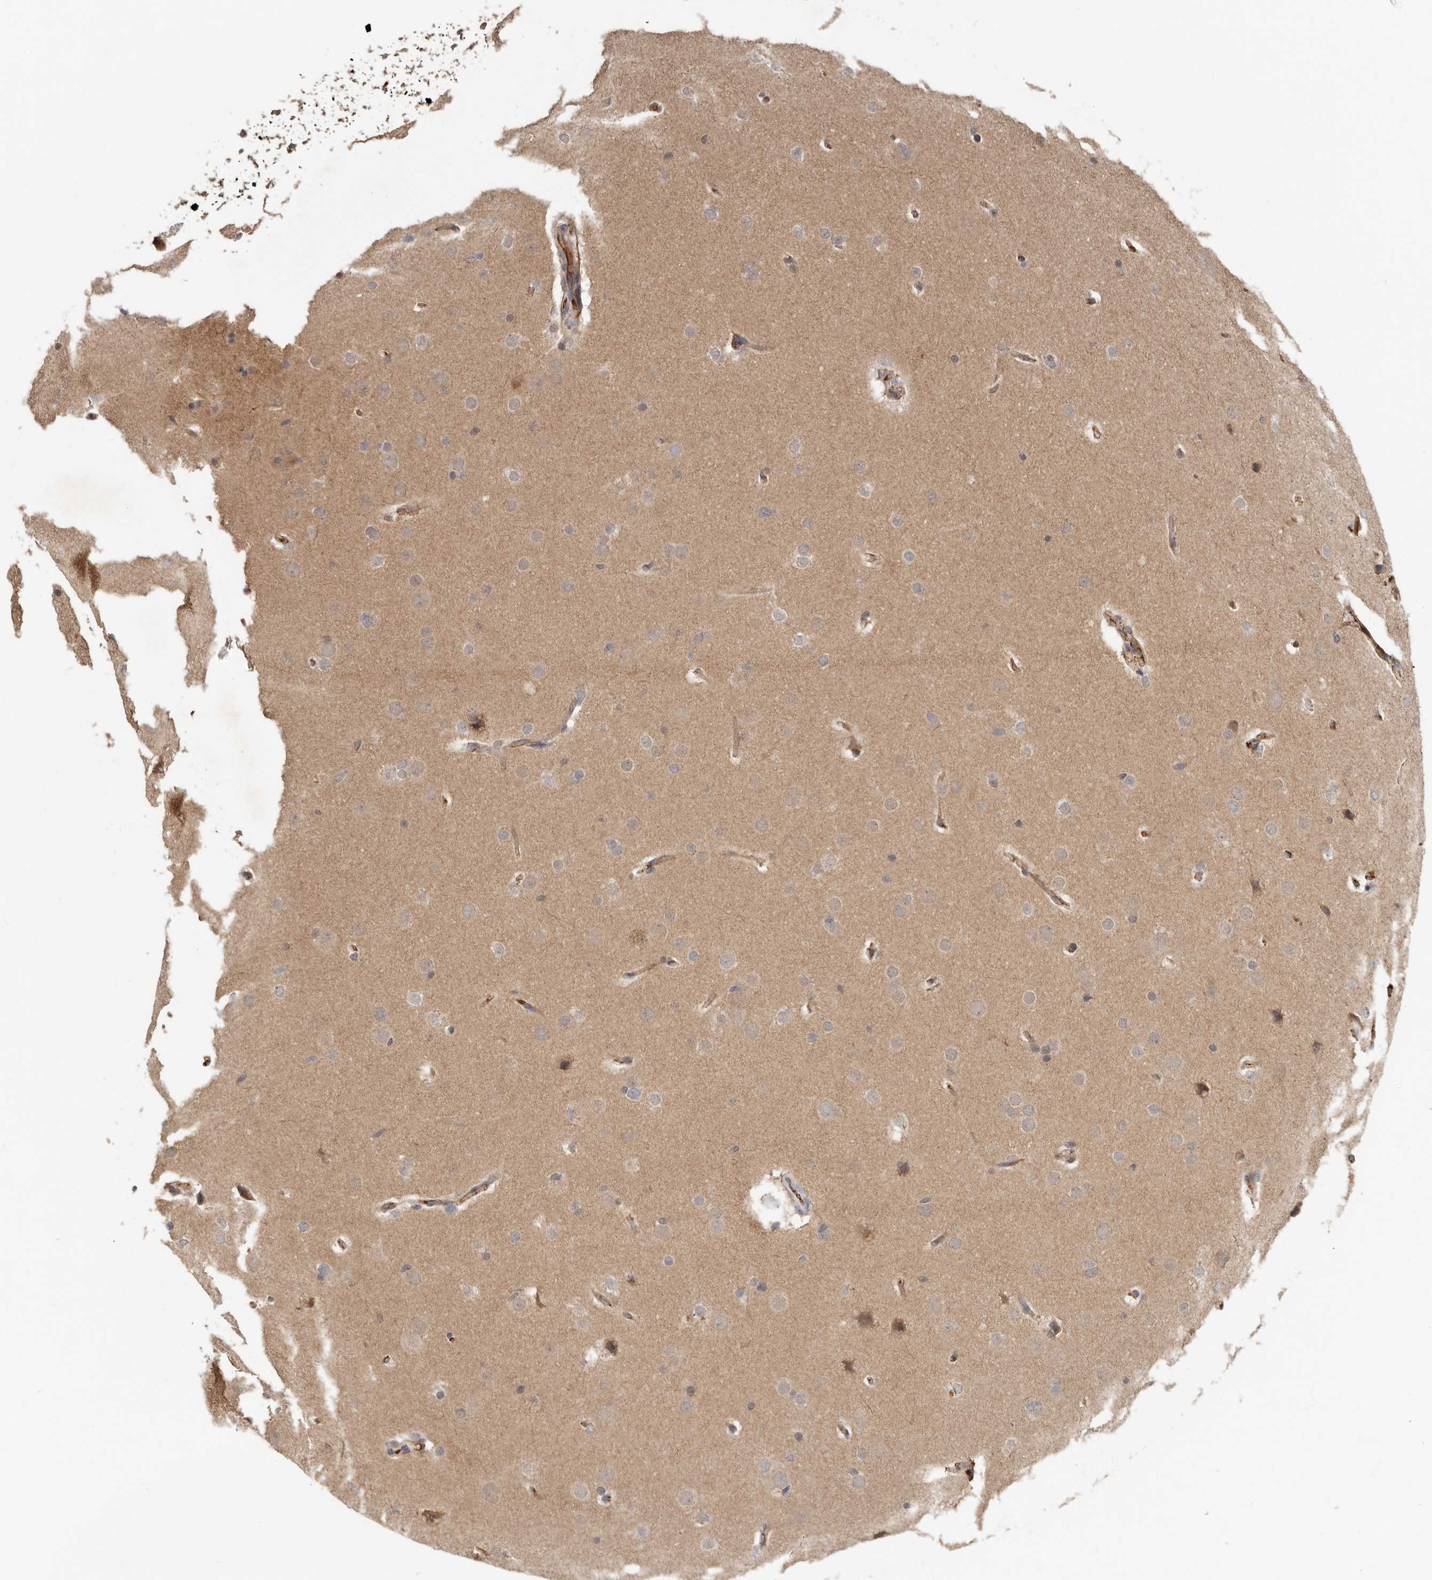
{"staining": {"intensity": "negative", "quantity": "none", "location": "none"}, "tissue": "glioma", "cell_type": "Tumor cells", "image_type": "cancer", "snomed": [{"axis": "morphology", "description": "Glioma, malignant, Low grade"}, {"axis": "topography", "description": "Brain"}], "caption": "Immunohistochemical staining of malignant low-grade glioma exhibits no significant positivity in tumor cells. (IHC, brightfield microscopy, high magnification).", "gene": "LRGUK", "patient": {"sex": "female", "age": 37}}